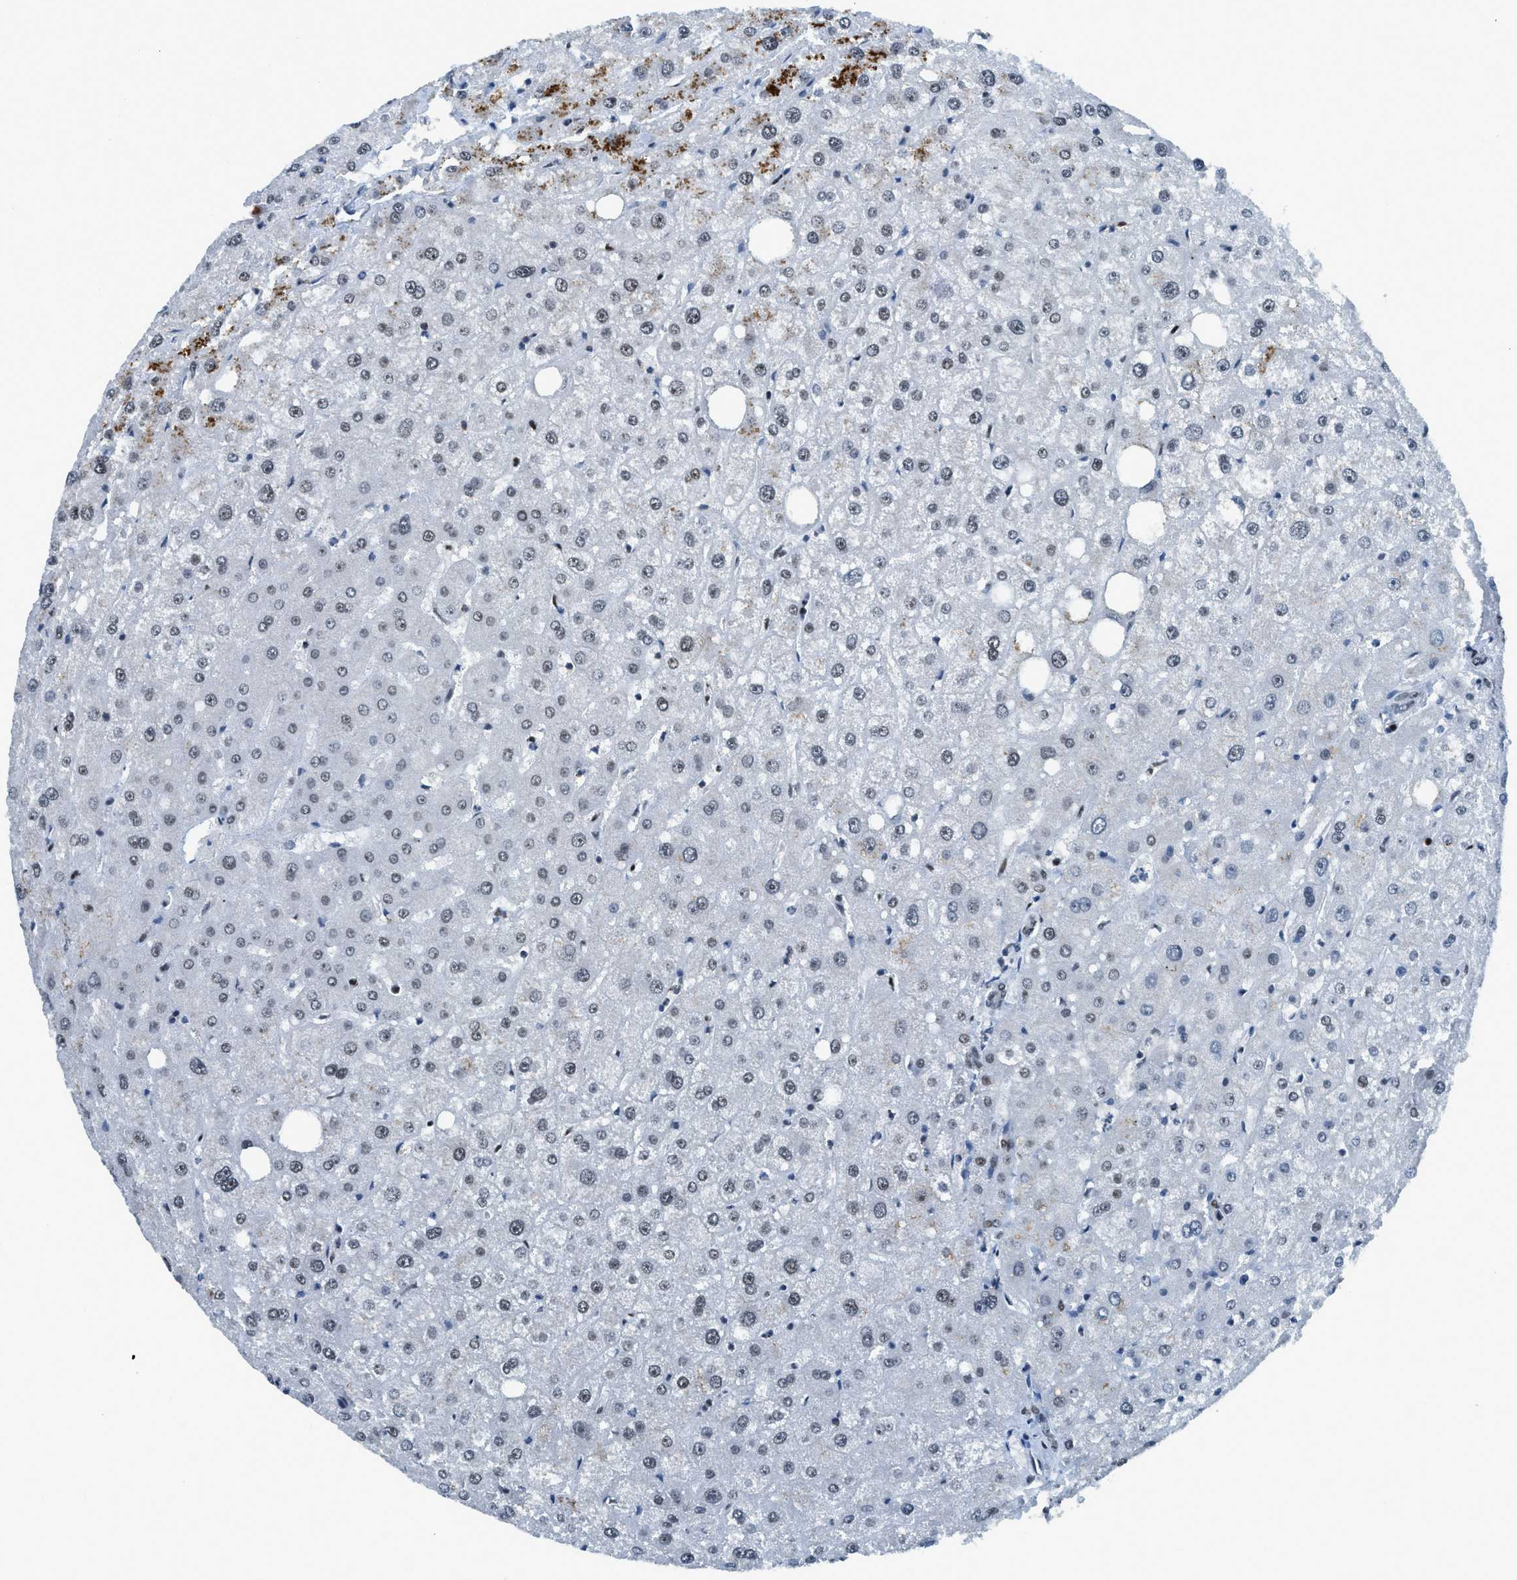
{"staining": {"intensity": "strong", "quantity": ">75%", "location": "nuclear"}, "tissue": "liver", "cell_type": "Cholangiocytes", "image_type": "normal", "snomed": [{"axis": "morphology", "description": "Normal tissue, NOS"}, {"axis": "topography", "description": "Liver"}], "caption": "IHC of normal liver demonstrates high levels of strong nuclear staining in approximately >75% of cholangiocytes. (brown staining indicates protein expression, while blue staining denotes nuclei).", "gene": "RAD51B", "patient": {"sex": "male", "age": 73}}